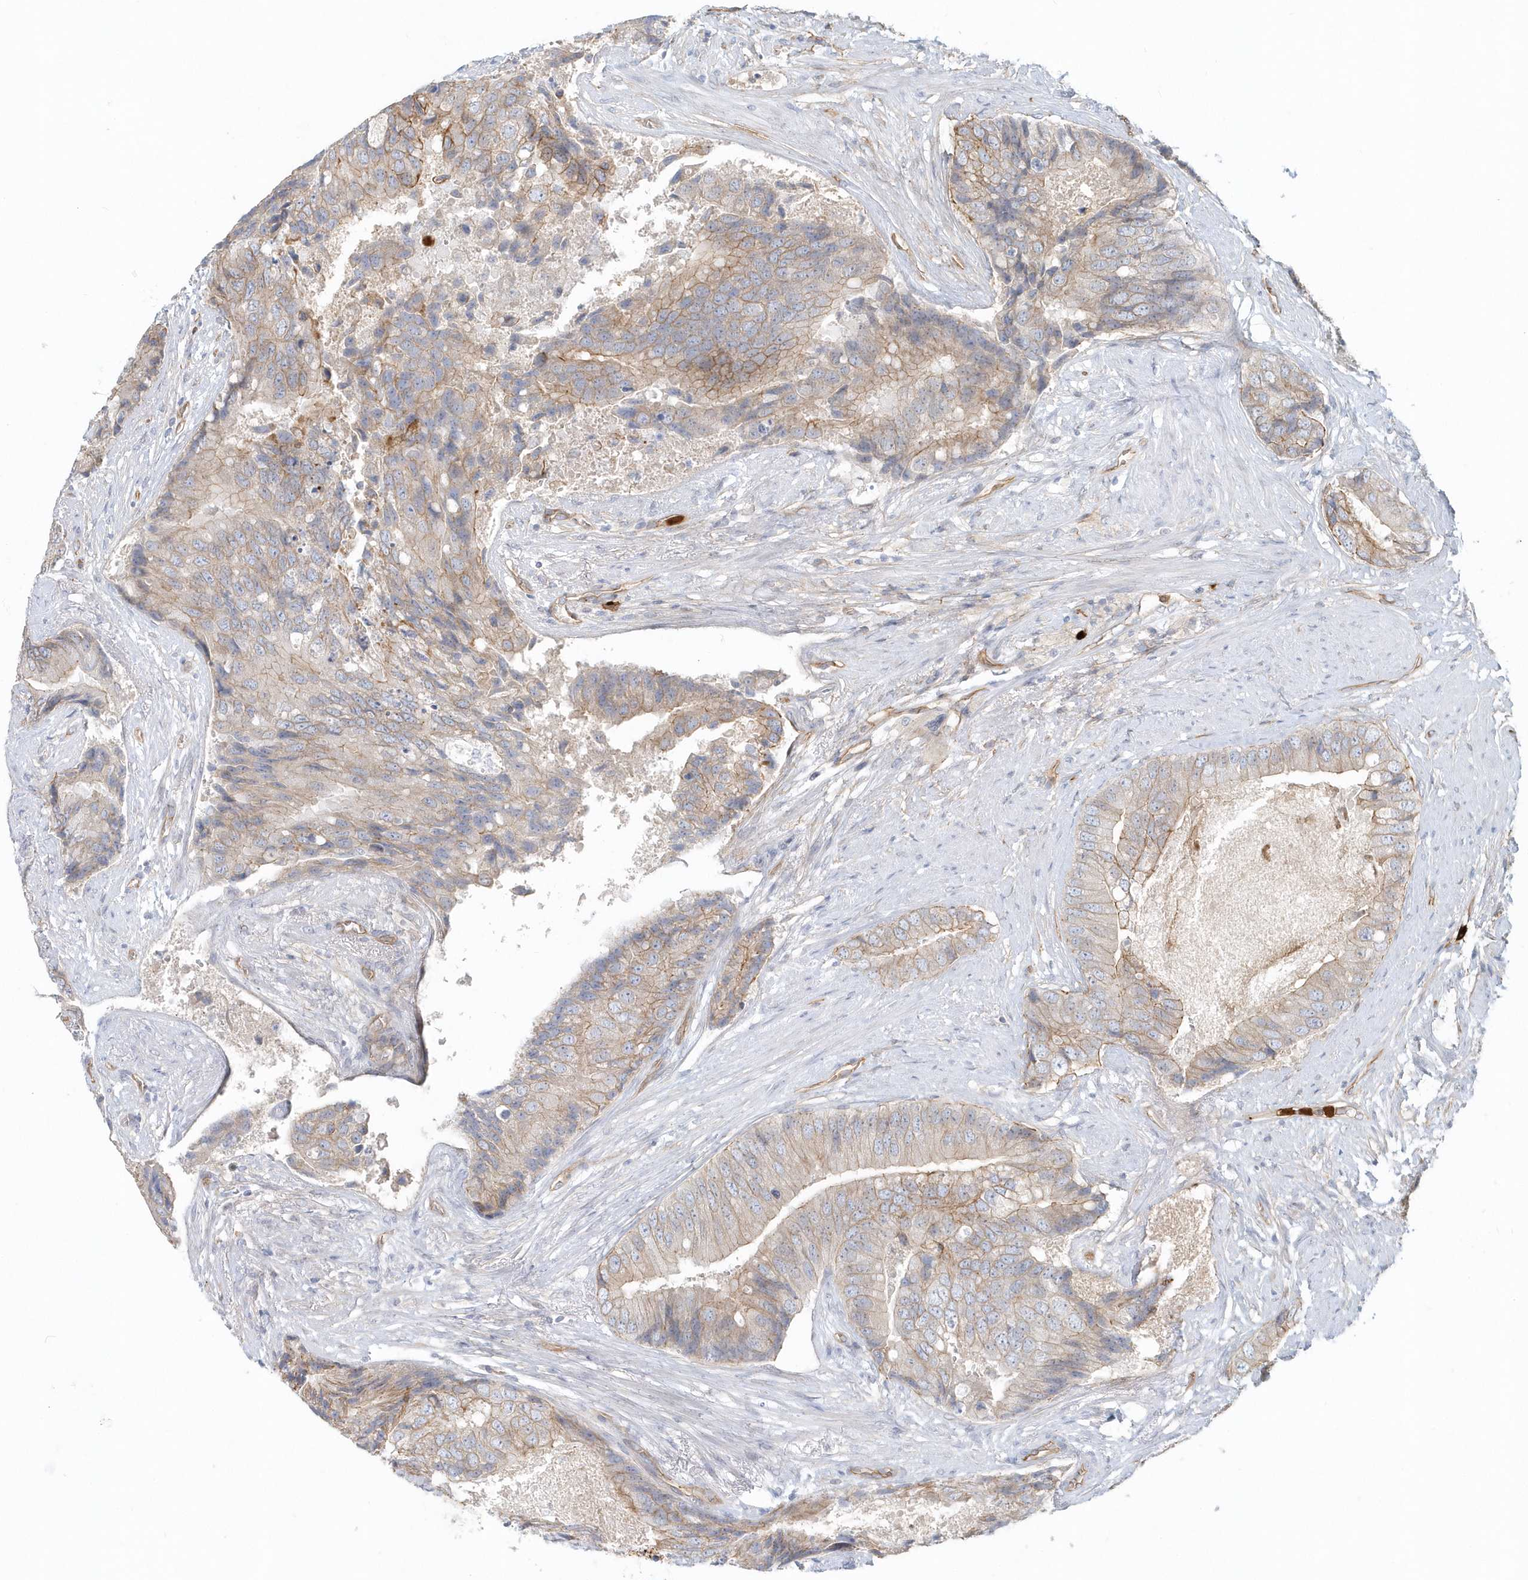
{"staining": {"intensity": "weak", "quantity": "25%-75%", "location": "cytoplasmic/membranous"}, "tissue": "prostate cancer", "cell_type": "Tumor cells", "image_type": "cancer", "snomed": [{"axis": "morphology", "description": "Adenocarcinoma, High grade"}, {"axis": "topography", "description": "Prostate"}], "caption": "This histopathology image displays prostate cancer (high-grade adenocarcinoma) stained with immunohistochemistry to label a protein in brown. The cytoplasmic/membranous of tumor cells show weak positivity for the protein. Nuclei are counter-stained blue.", "gene": "DNAH1", "patient": {"sex": "male", "age": 70}}